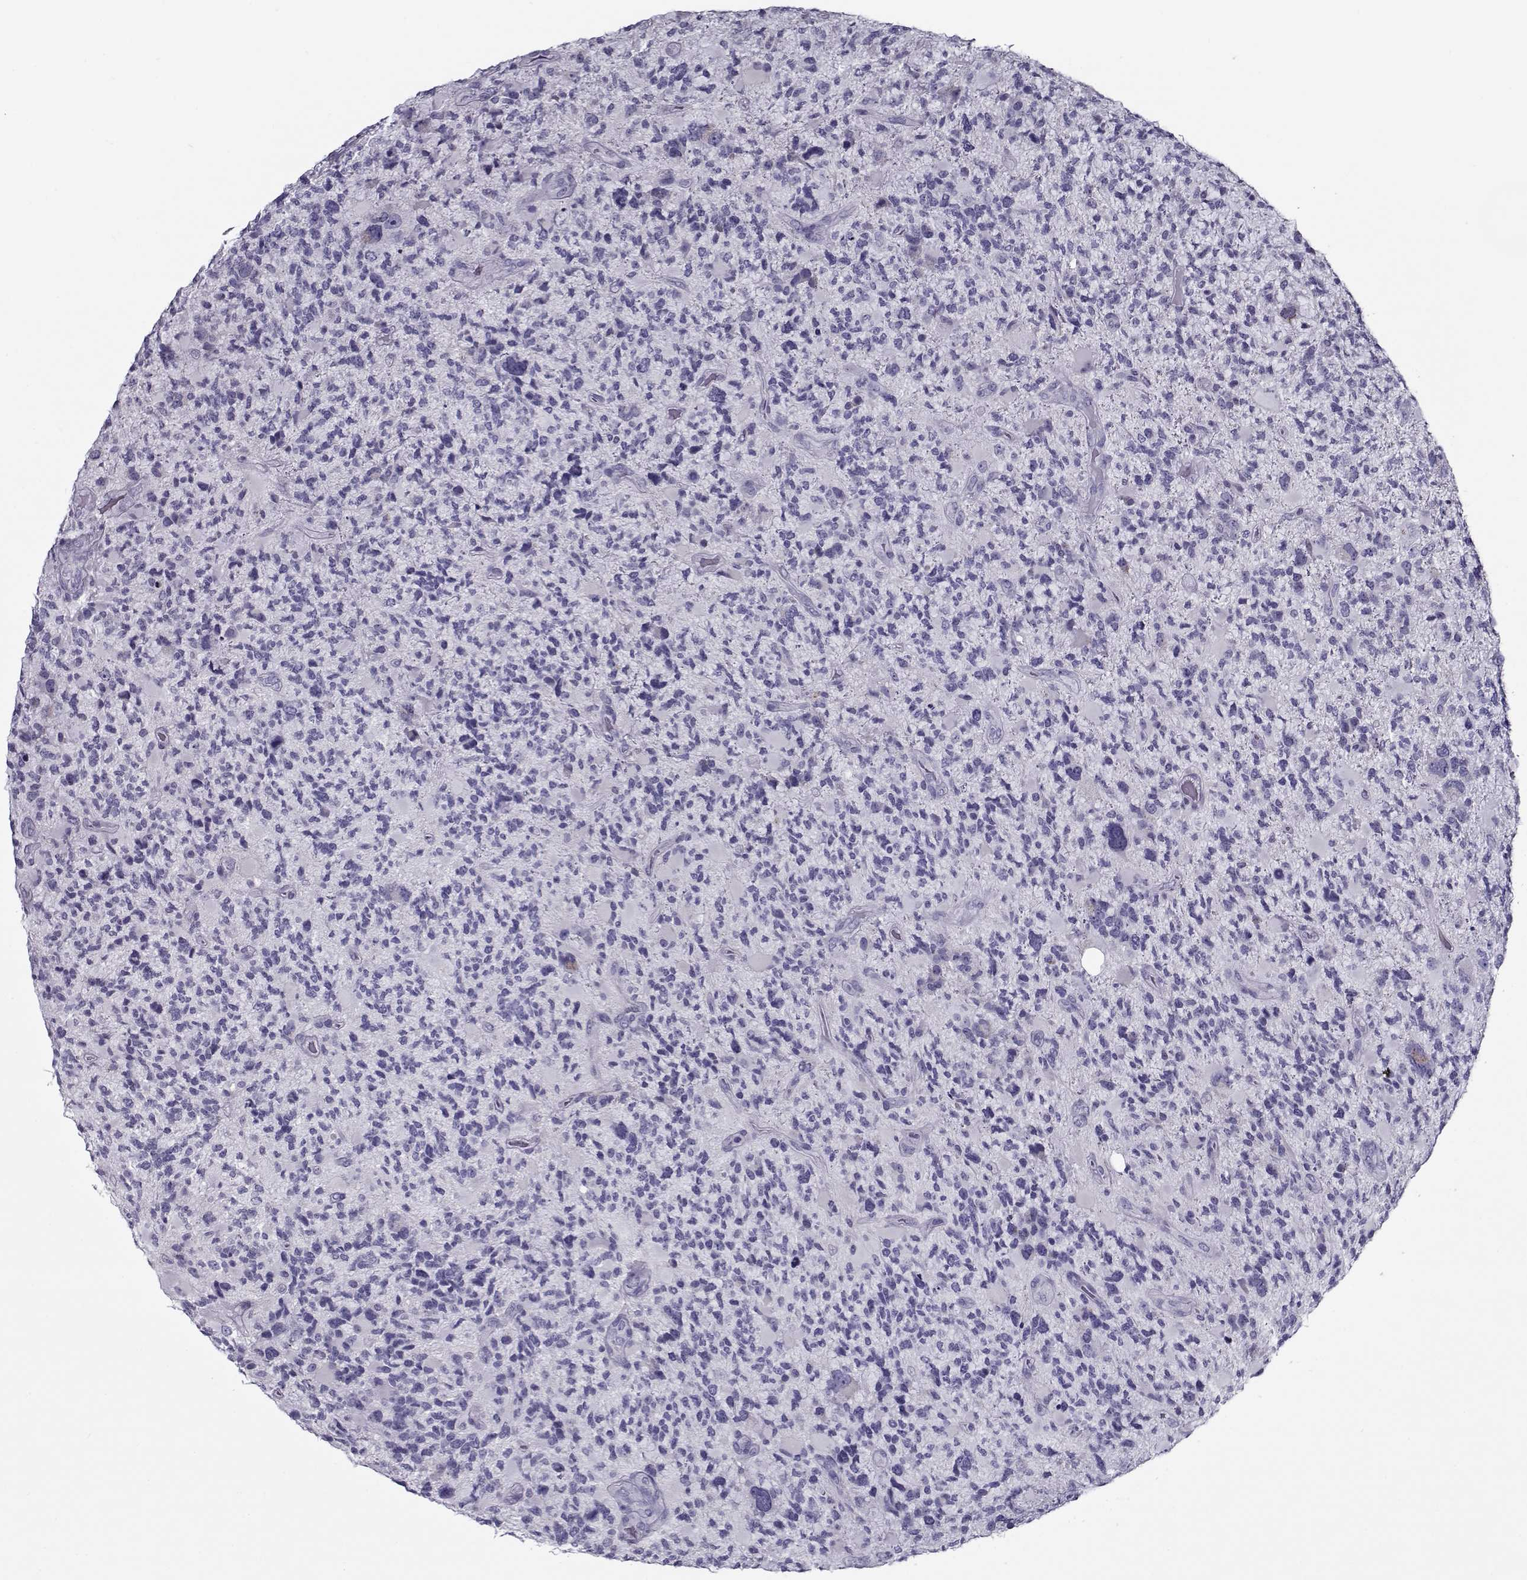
{"staining": {"intensity": "negative", "quantity": "none", "location": "none"}, "tissue": "glioma", "cell_type": "Tumor cells", "image_type": "cancer", "snomed": [{"axis": "morphology", "description": "Glioma, malignant, High grade"}, {"axis": "topography", "description": "Brain"}], "caption": "DAB (3,3'-diaminobenzidine) immunohistochemical staining of glioma displays no significant positivity in tumor cells.", "gene": "GAGE2A", "patient": {"sex": "female", "age": 71}}